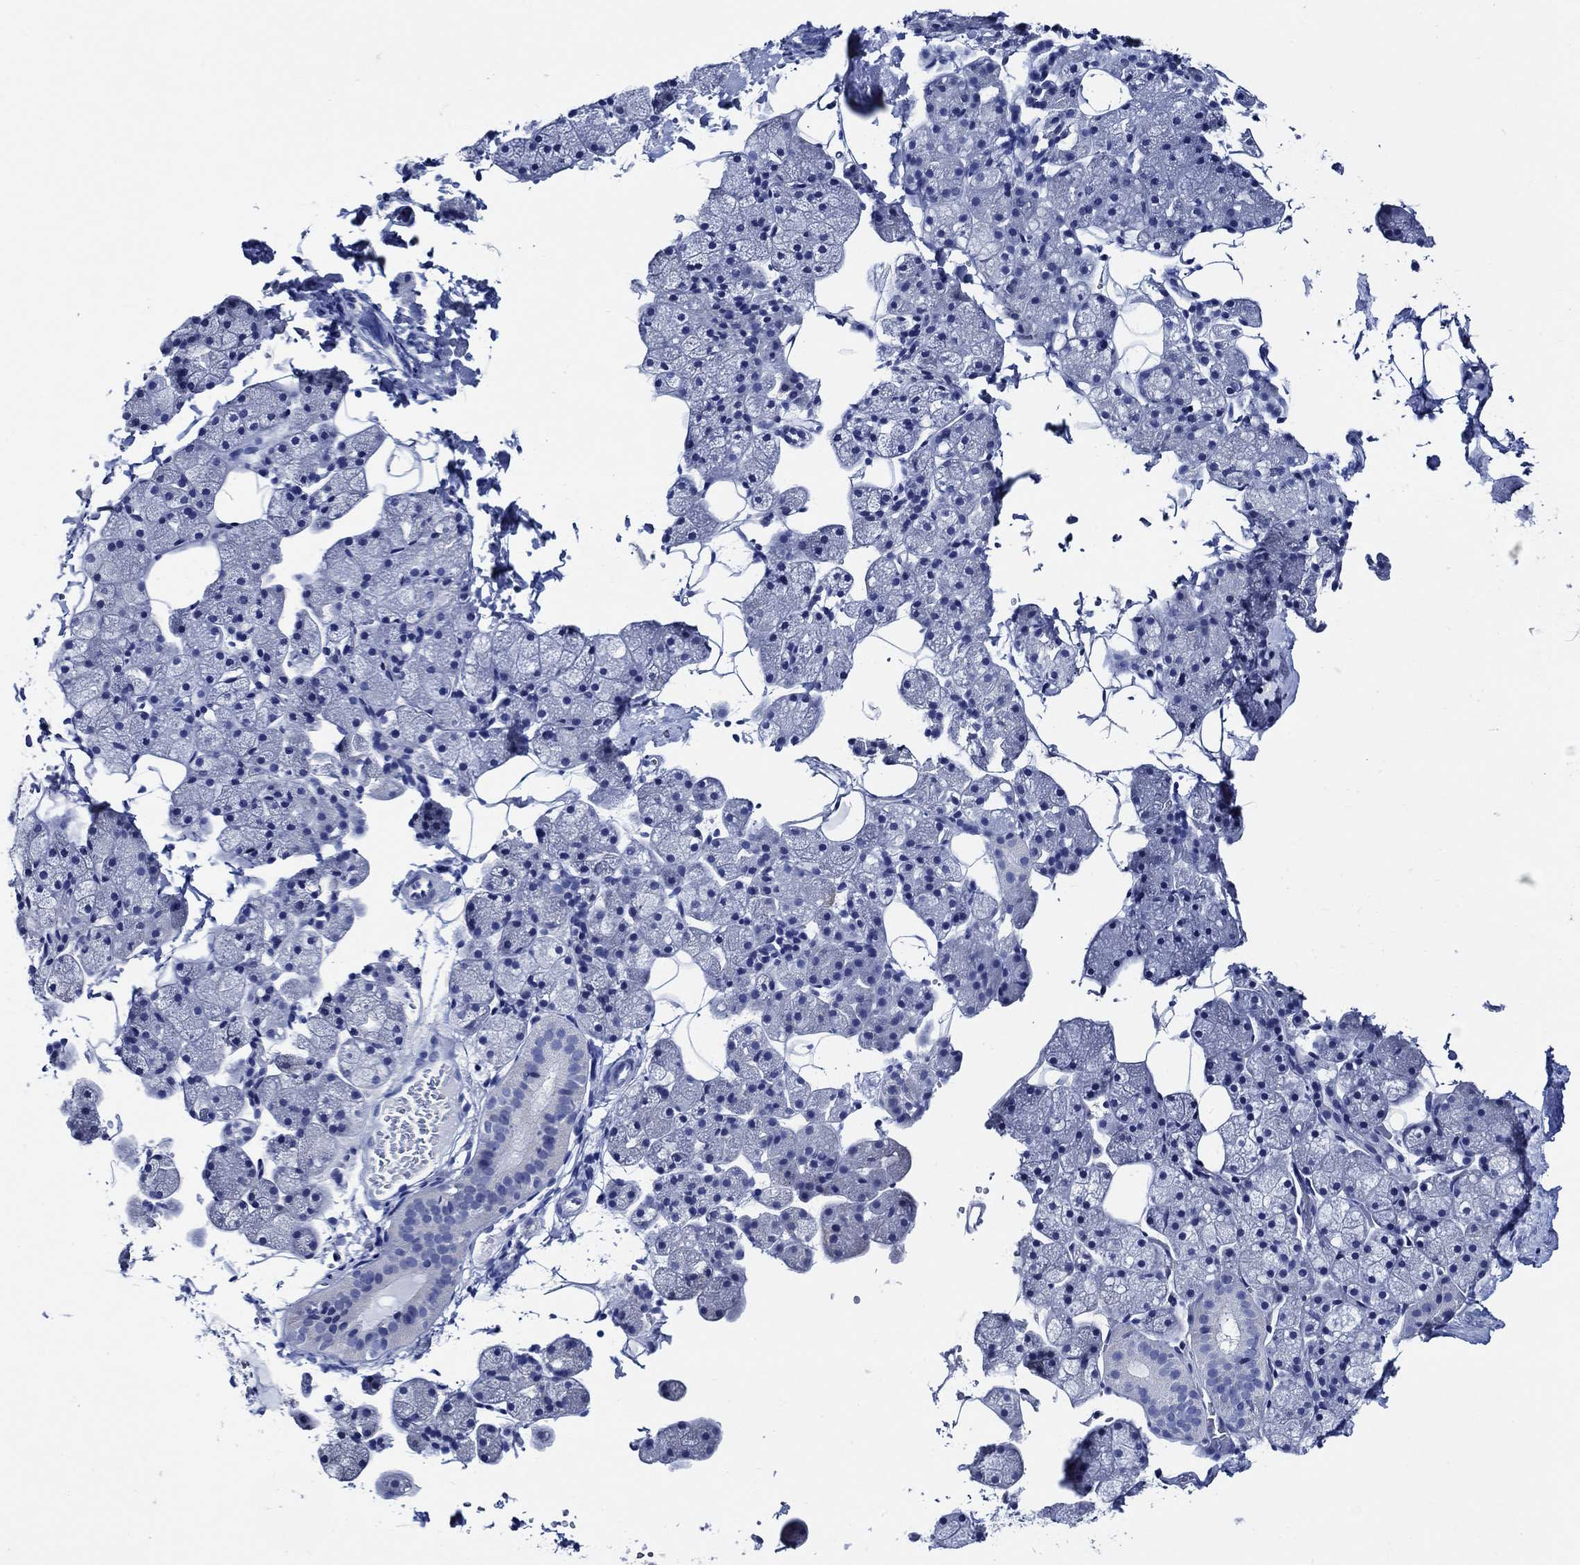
{"staining": {"intensity": "negative", "quantity": "none", "location": "none"}, "tissue": "salivary gland", "cell_type": "Glandular cells", "image_type": "normal", "snomed": [{"axis": "morphology", "description": "Normal tissue, NOS"}, {"axis": "topography", "description": "Salivary gland"}], "caption": "Salivary gland stained for a protein using immunohistochemistry (IHC) displays no positivity glandular cells.", "gene": "WDR62", "patient": {"sex": "male", "age": 38}}